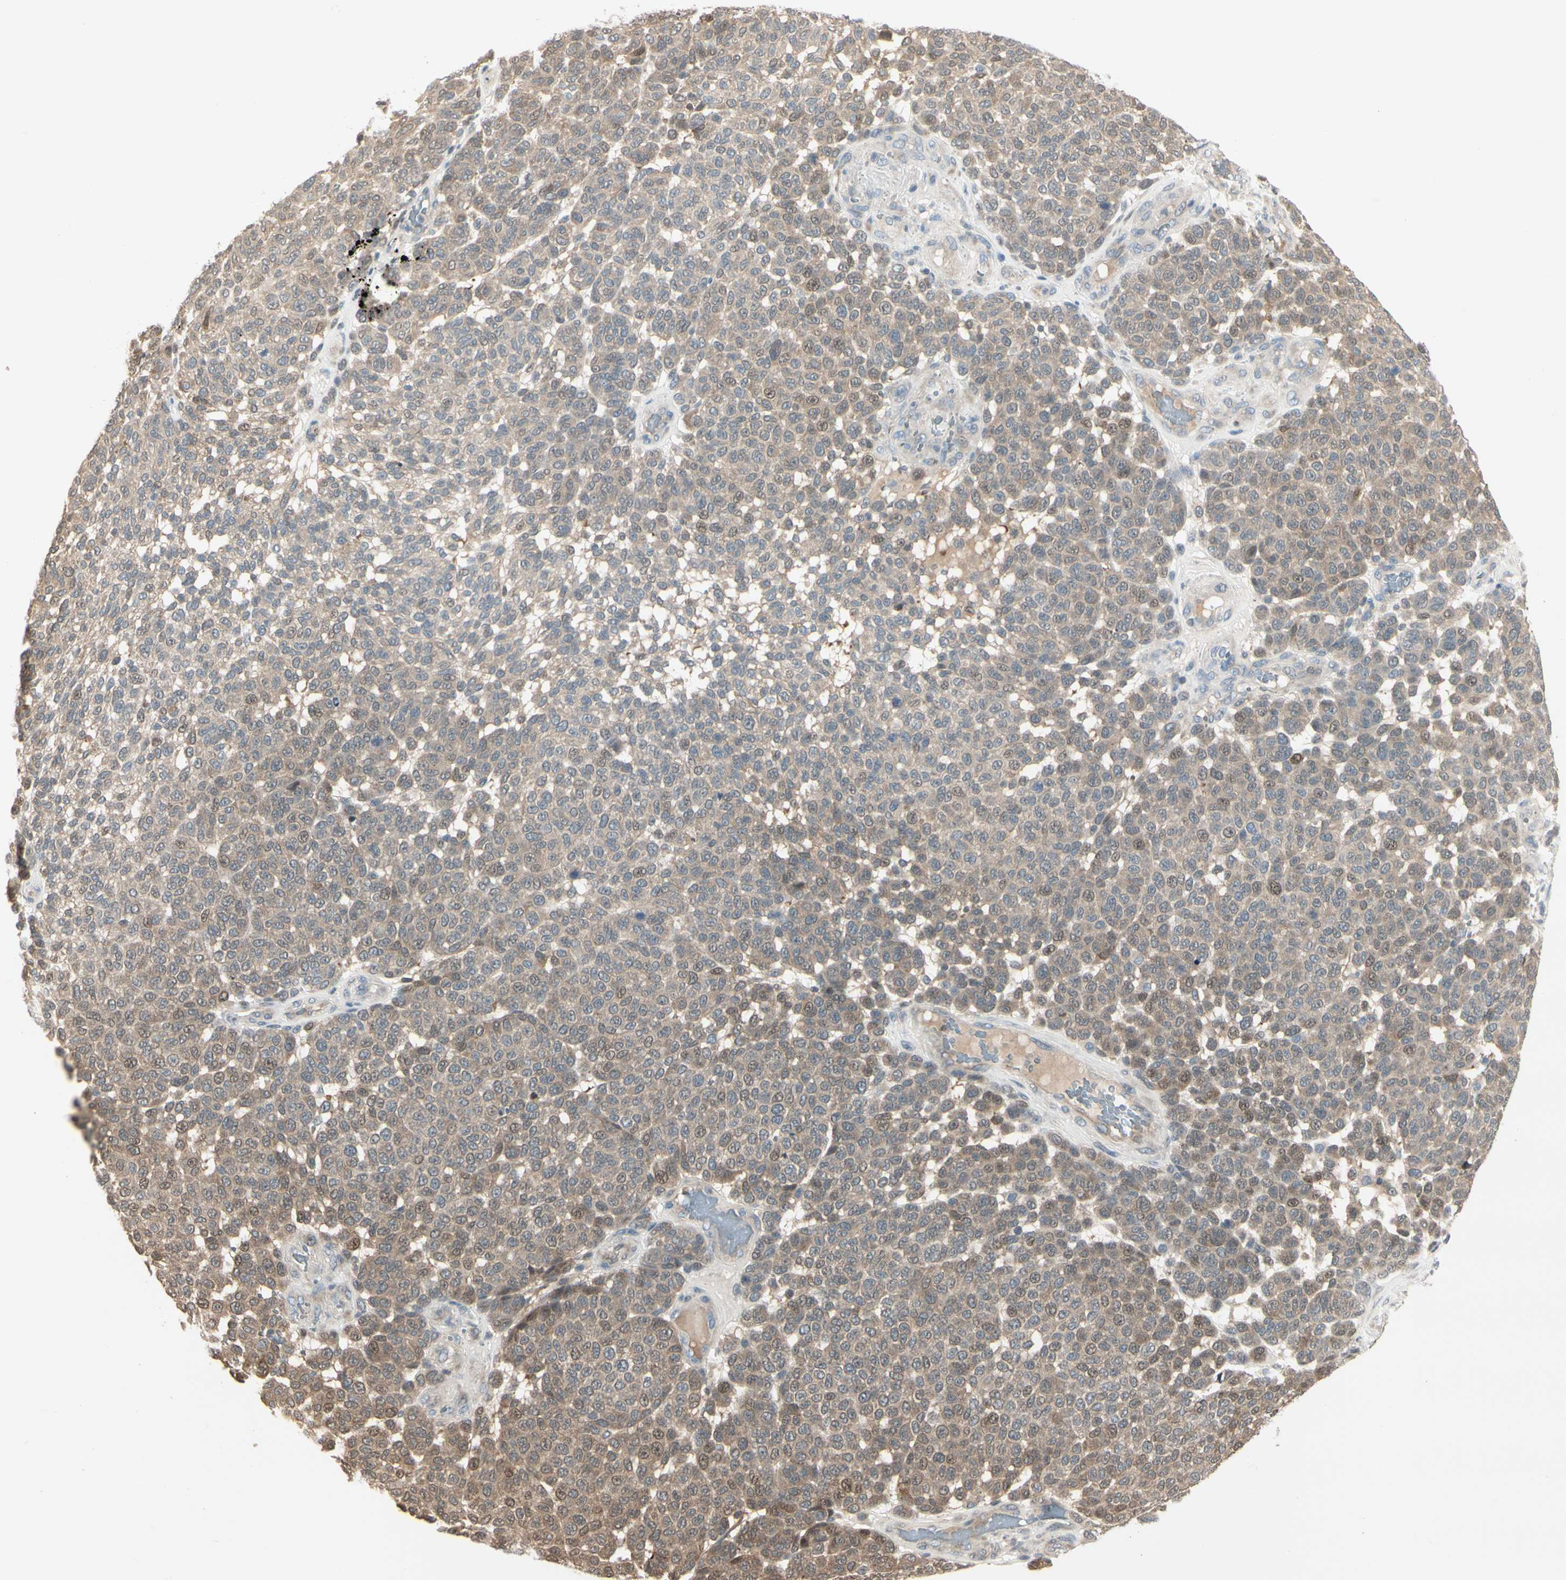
{"staining": {"intensity": "weak", "quantity": ">75%", "location": "cytoplasmic/membranous,nuclear"}, "tissue": "melanoma", "cell_type": "Tumor cells", "image_type": "cancer", "snomed": [{"axis": "morphology", "description": "Malignant melanoma, NOS"}, {"axis": "topography", "description": "Skin"}], "caption": "This photomicrograph displays immunohistochemistry (IHC) staining of human melanoma, with low weak cytoplasmic/membranous and nuclear expression in about >75% of tumor cells.", "gene": "EVC", "patient": {"sex": "male", "age": 59}}